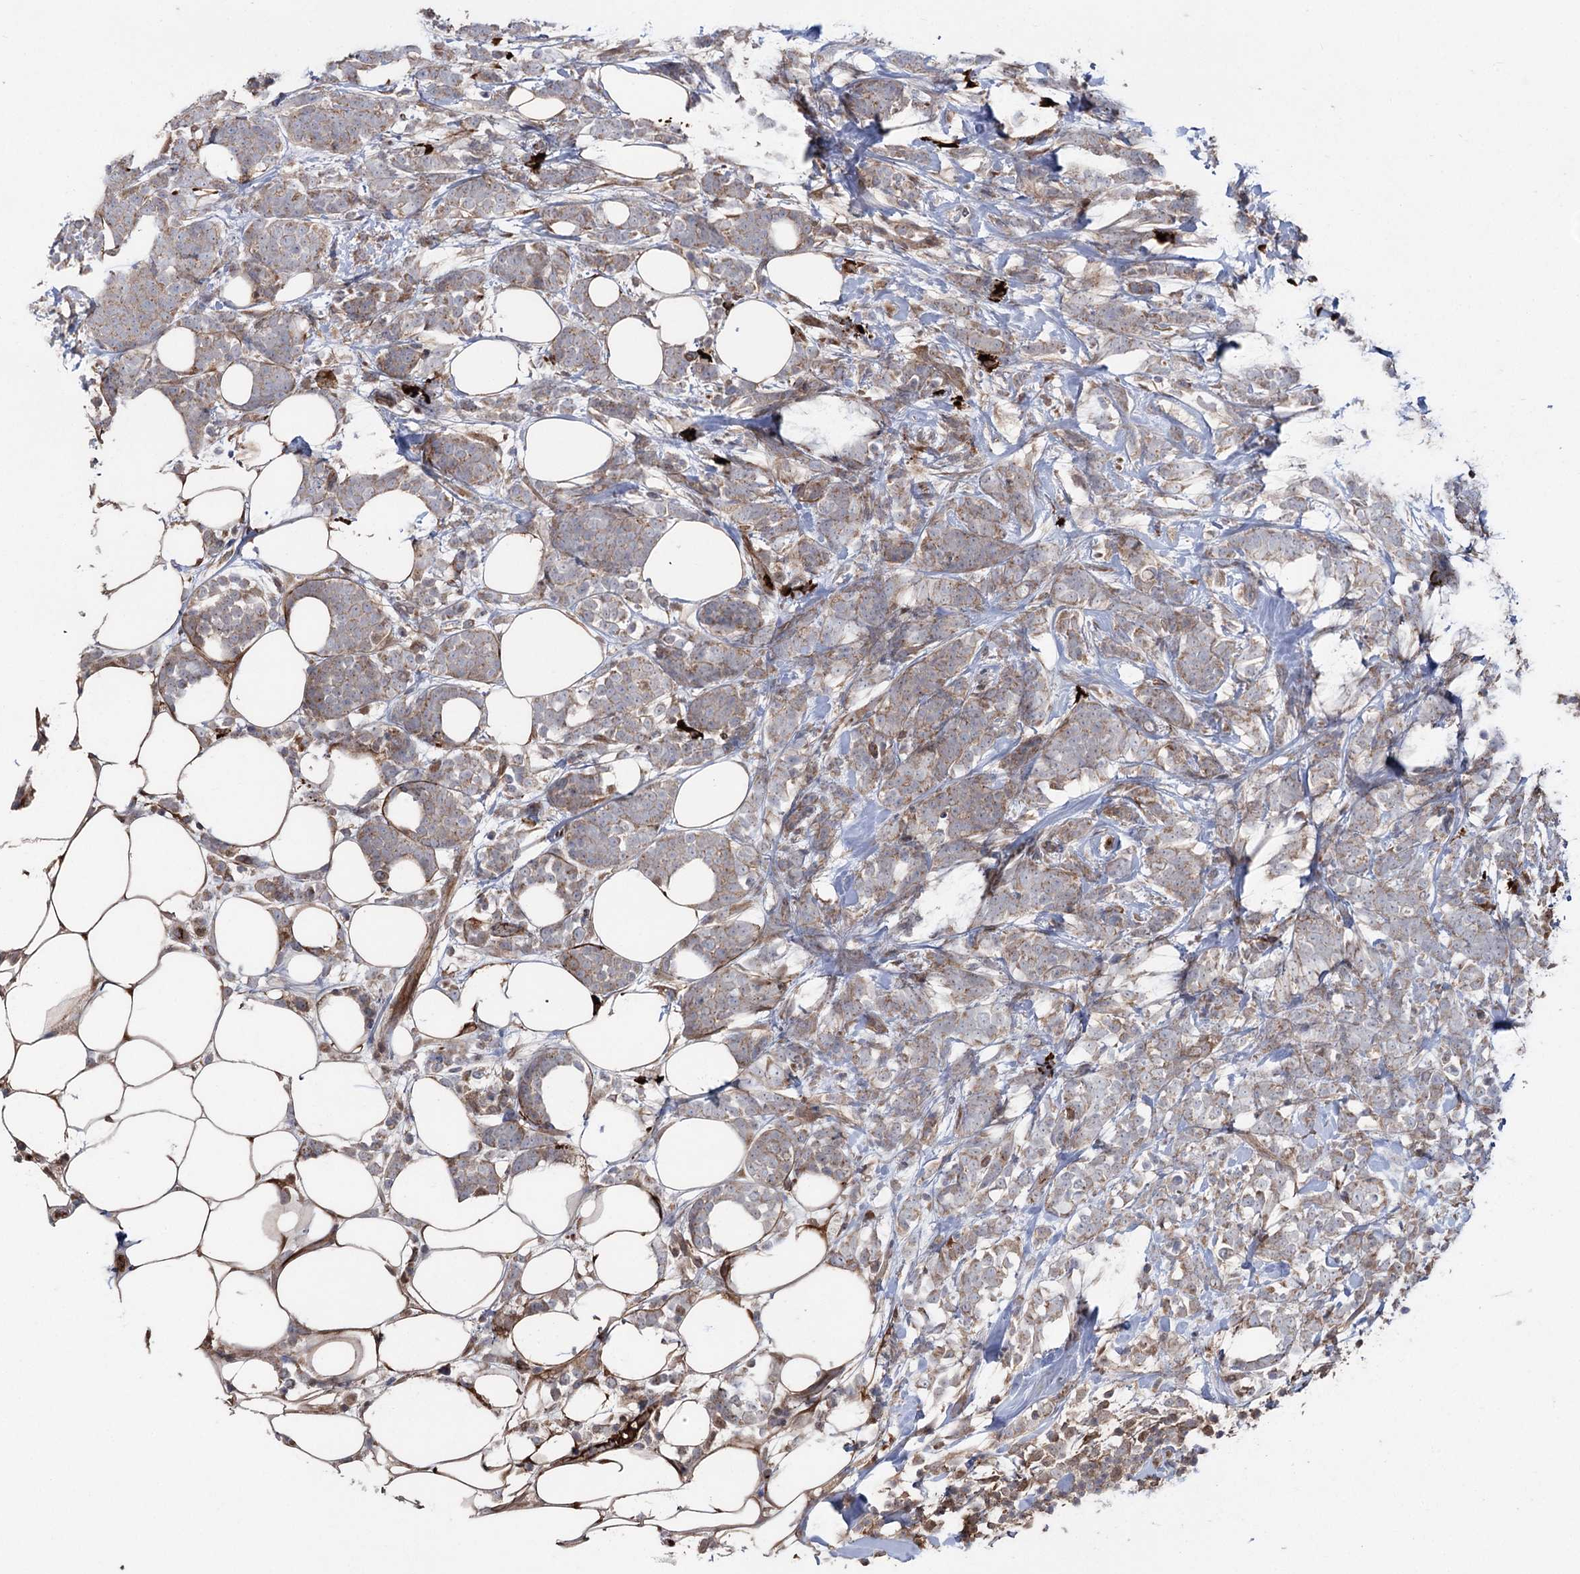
{"staining": {"intensity": "weak", "quantity": ">75%", "location": "cytoplasmic/membranous"}, "tissue": "breast cancer", "cell_type": "Tumor cells", "image_type": "cancer", "snomed": [{"axis": "morphology", "description": "Lobular carcinoma"}, {"axis": "topography", "description": "Breast"}], "caption": "There is low levels of weak cytoplasmic/membranous positivity in tumor cells of lobular carcinoma (breast), as demonstrated by immunohistochemical staining (brown color).", "gene": "OTUD1", "patient": {"sex": "female", "age": 58}}